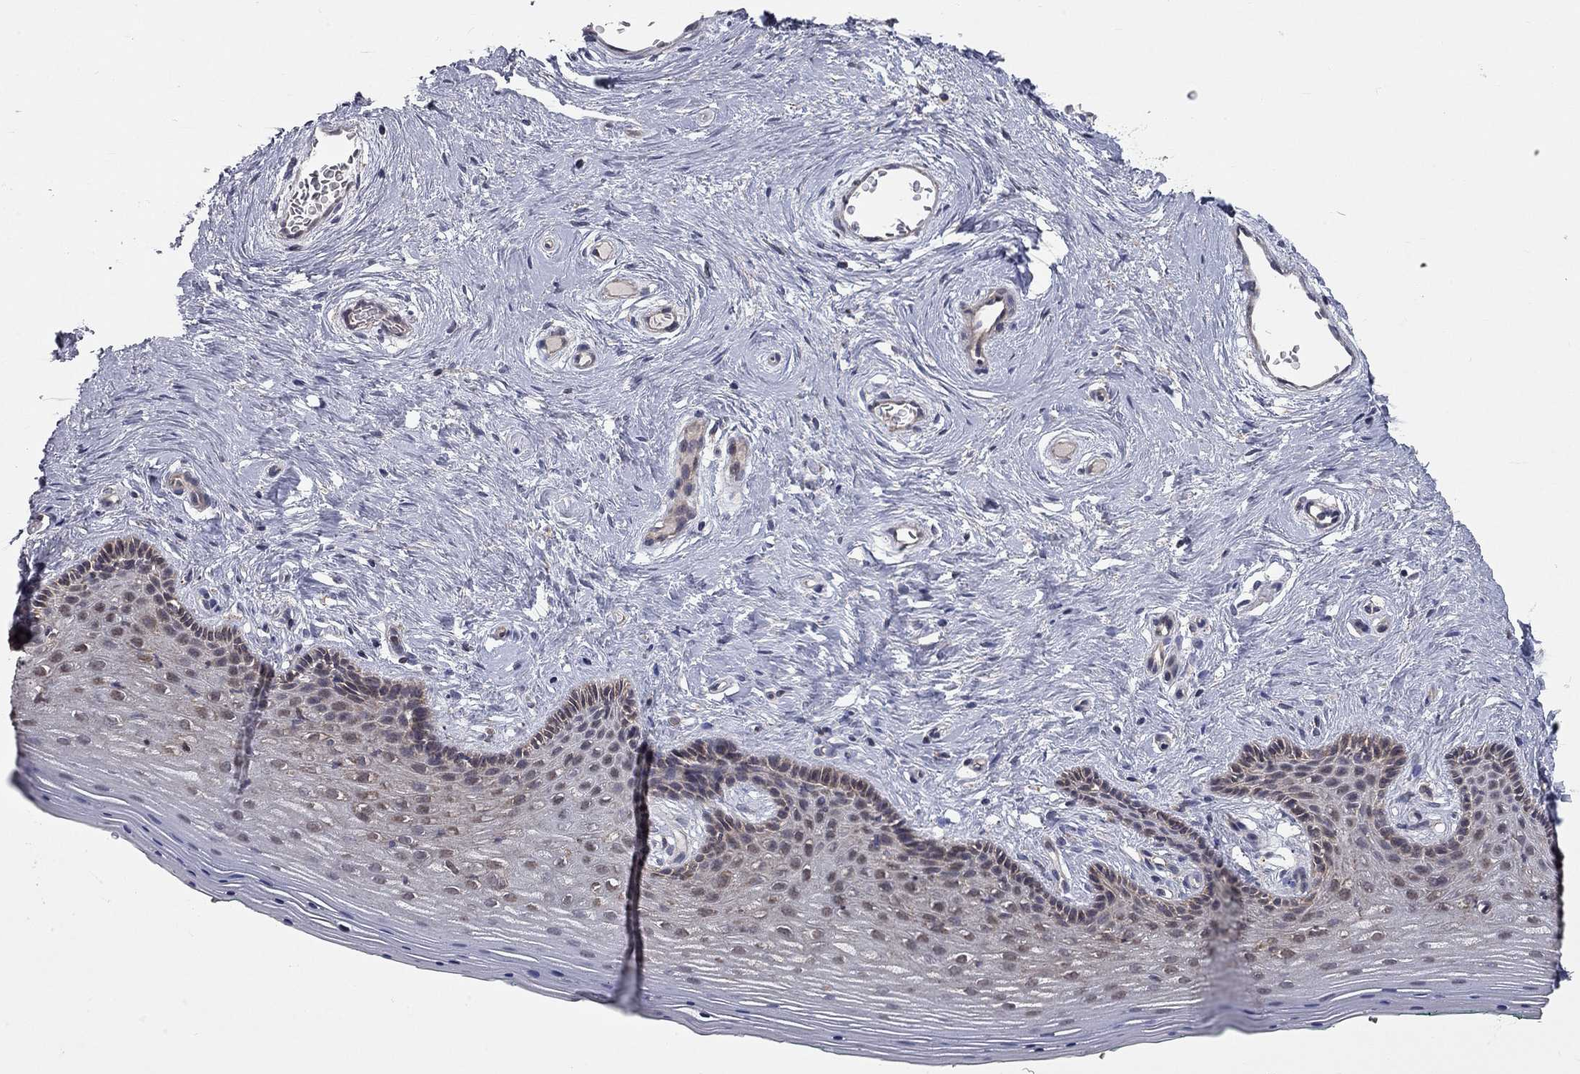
{"staining": {"intensity": "moderate", "quantity": "<25%", "location": "cytoplasmic/membranous"}, "tissue": "vagina", "cell_type": "Squamous epithelial cells", "image_type": "normal", "snomed": [{"axis": "morphology", "description": "Normal tissue, NOS"}, {"axis": "topography", "description": "Vagina"}], "caption": "Immunohistochemistry histopathology image of benign human vagina stained for a protein (brown), which shows low levels of moderate cytoplasmic/membranous positivity in about <25% of squamous epithelial cells.", "gene": "KANSL1L", "patient": {"sex": "female", "age": 45}}